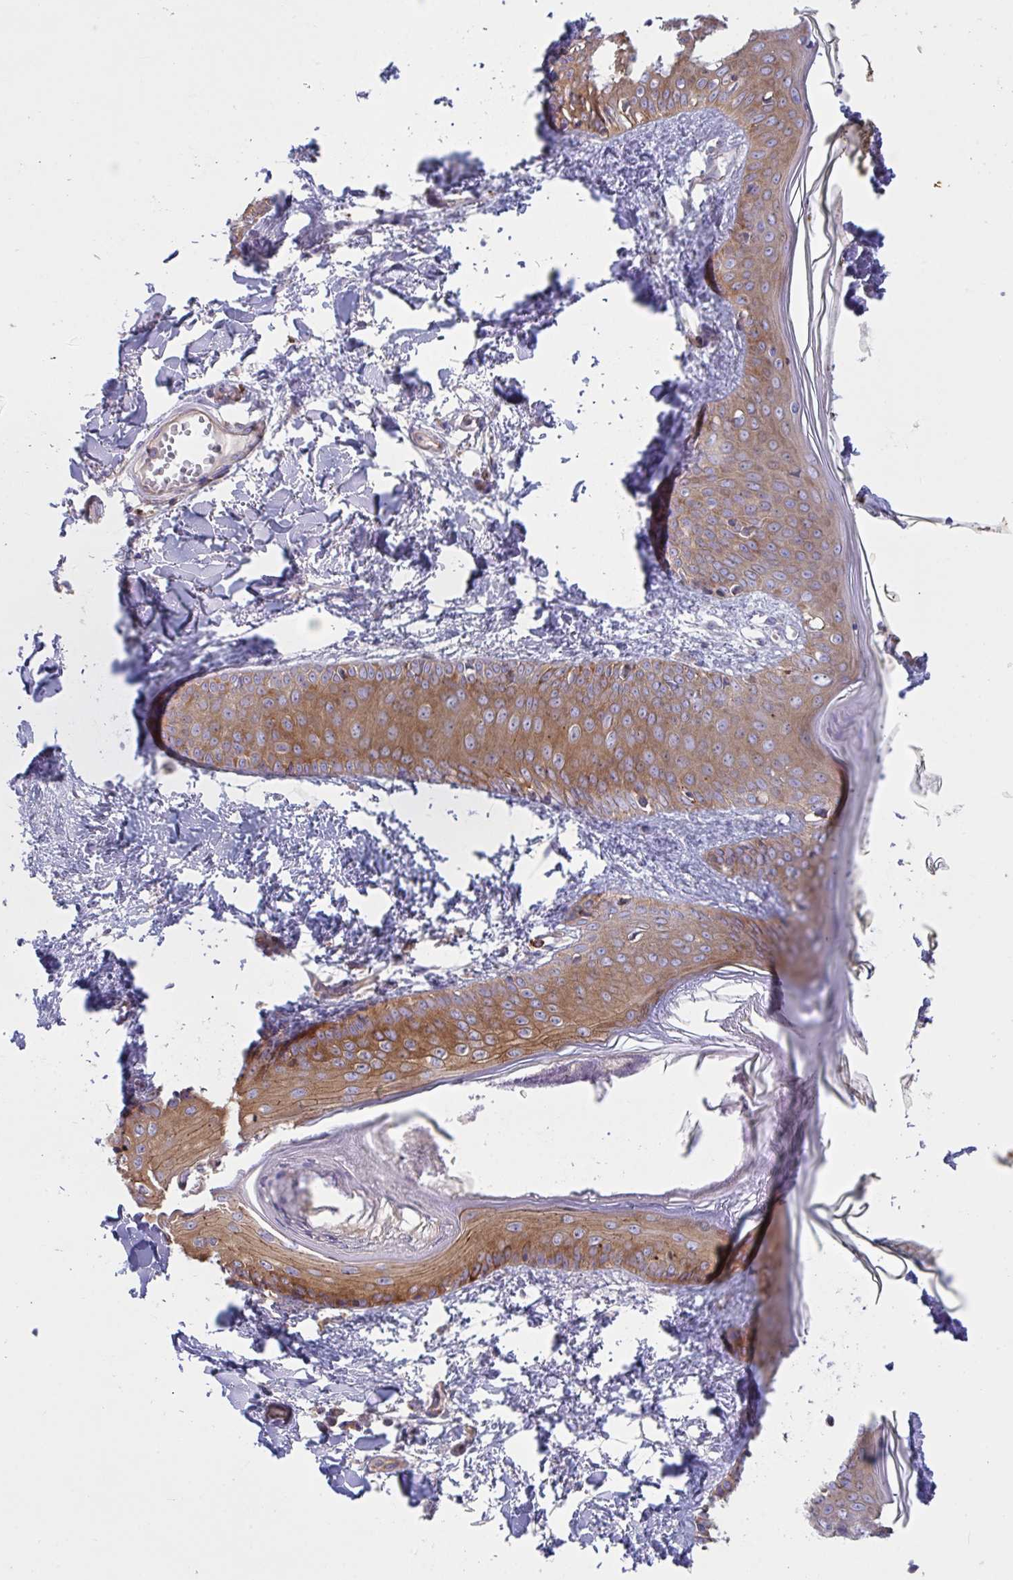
{"staining": {"intensity": "moderate", "quantity": ">75%", "location": "cytoplasmic/membranous"}, "tissue": "skin", "cell_type": "Fibroblasts", "image_type": "normal", "snomed": [{"axis": "morphology", "description": "Normal tissue, NOS"}, {"axis": "topography", "description": "Skin"}], "caption": "DAB (3,3'-diaminobenzidine) immunohistochemical staining of benign skin demonstrates moderate cytoplasmic/membranous protein staining in about >75% of fibroblasts.", "gene": "YARS2", "patient": {"sex": "female", "age": 34}}